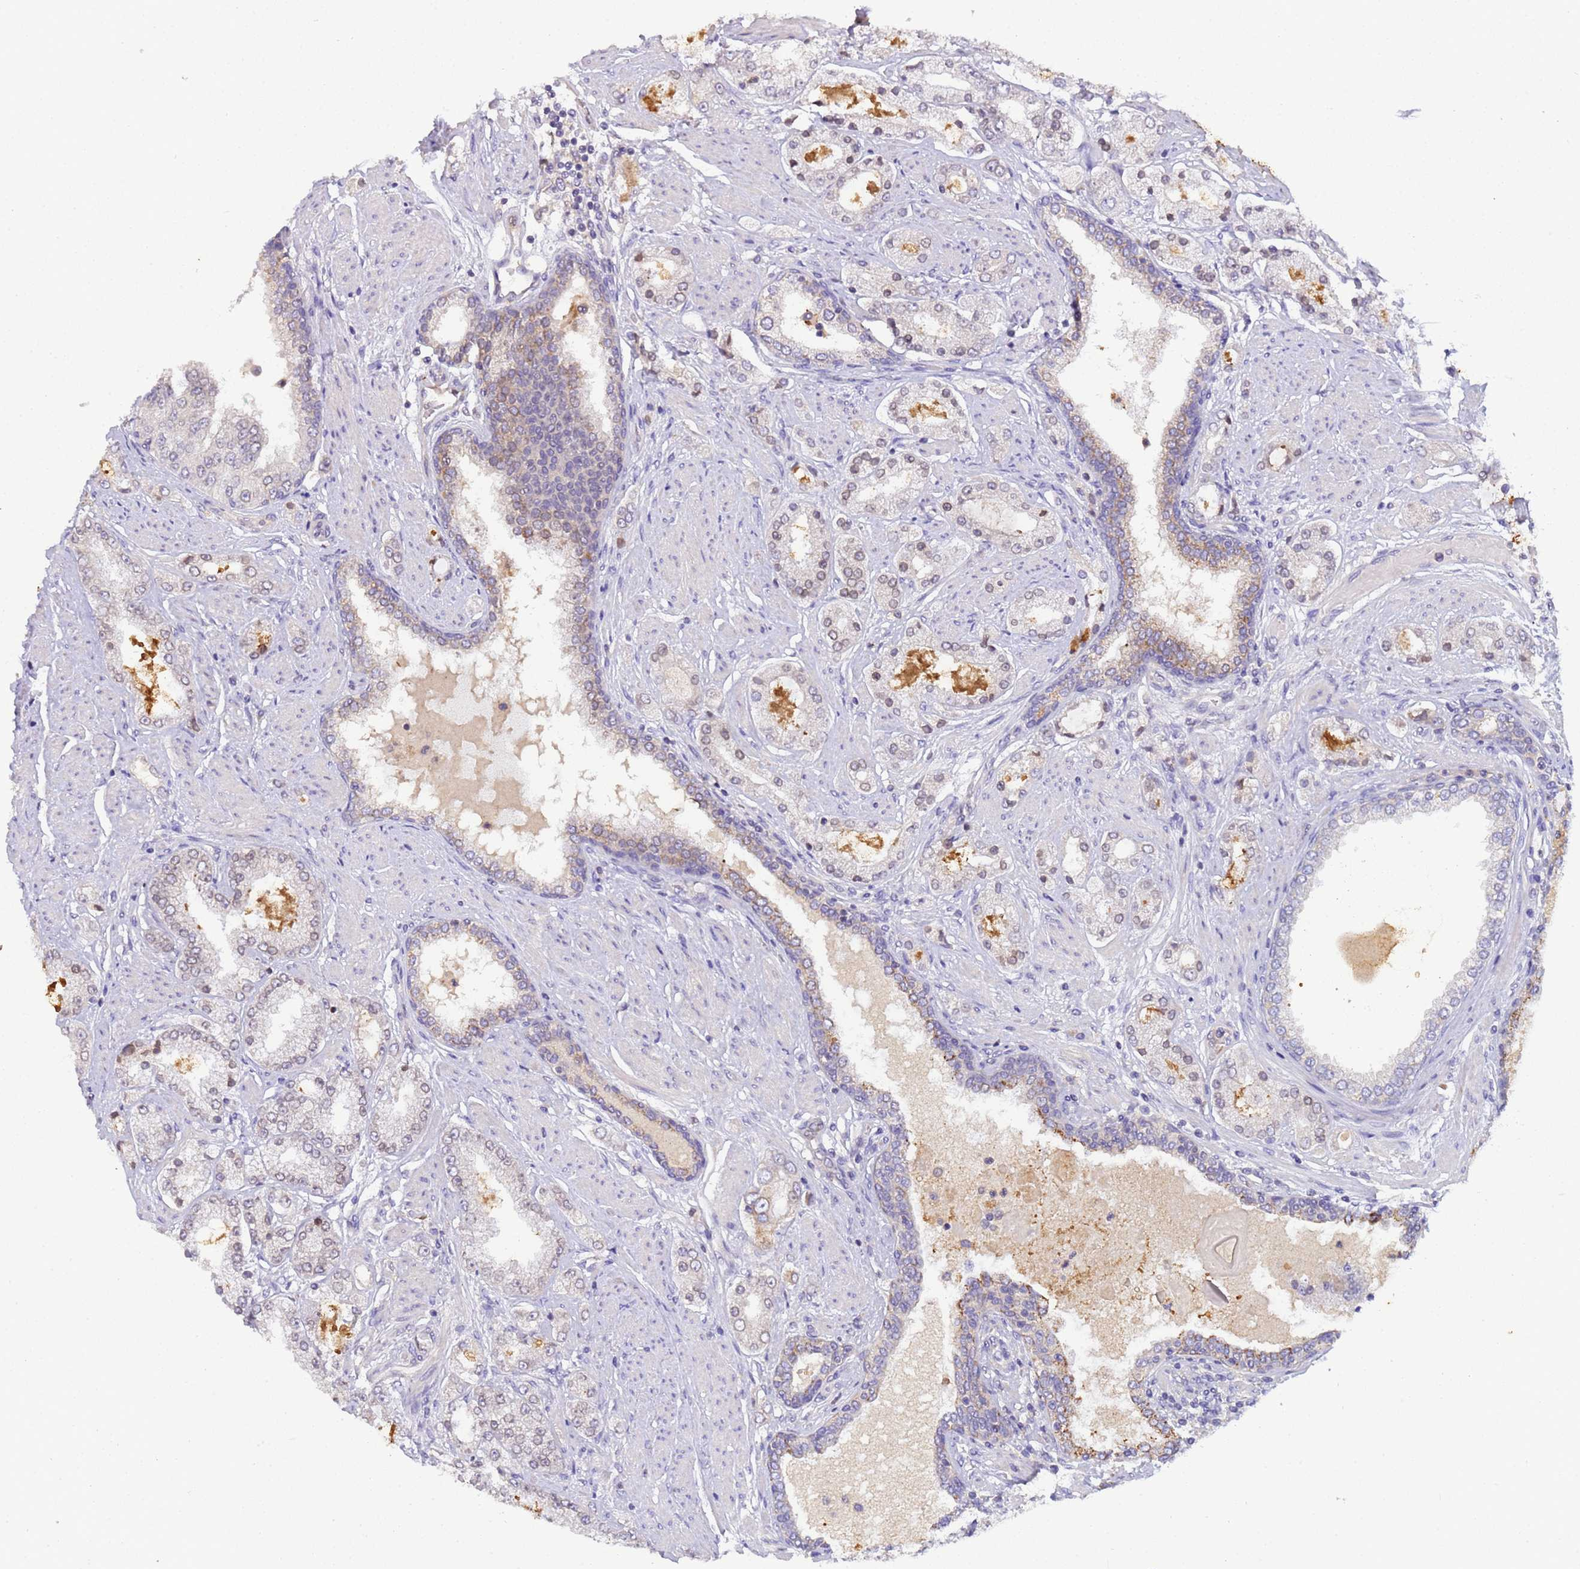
{"staining": {"intensity": "weak", "quantity": "<25%", "location": "cytoplasmic/membranous,nuclear"}, "tissue": "prostate cancer", "cell_type": "Tumor cells", "image_type": "cancer", "snomed": [{"axis": "morphology", "description": "Adenocarcinoma, High grade"}, {"axis": "topography", "description": "Prostate"}], "caption": "Immunohistochemical staining of prostate cancer exhibits no significant expression in tumor cells.", "gene": "PLCXD3", "patient": {"sex": "male", "age": 68}}